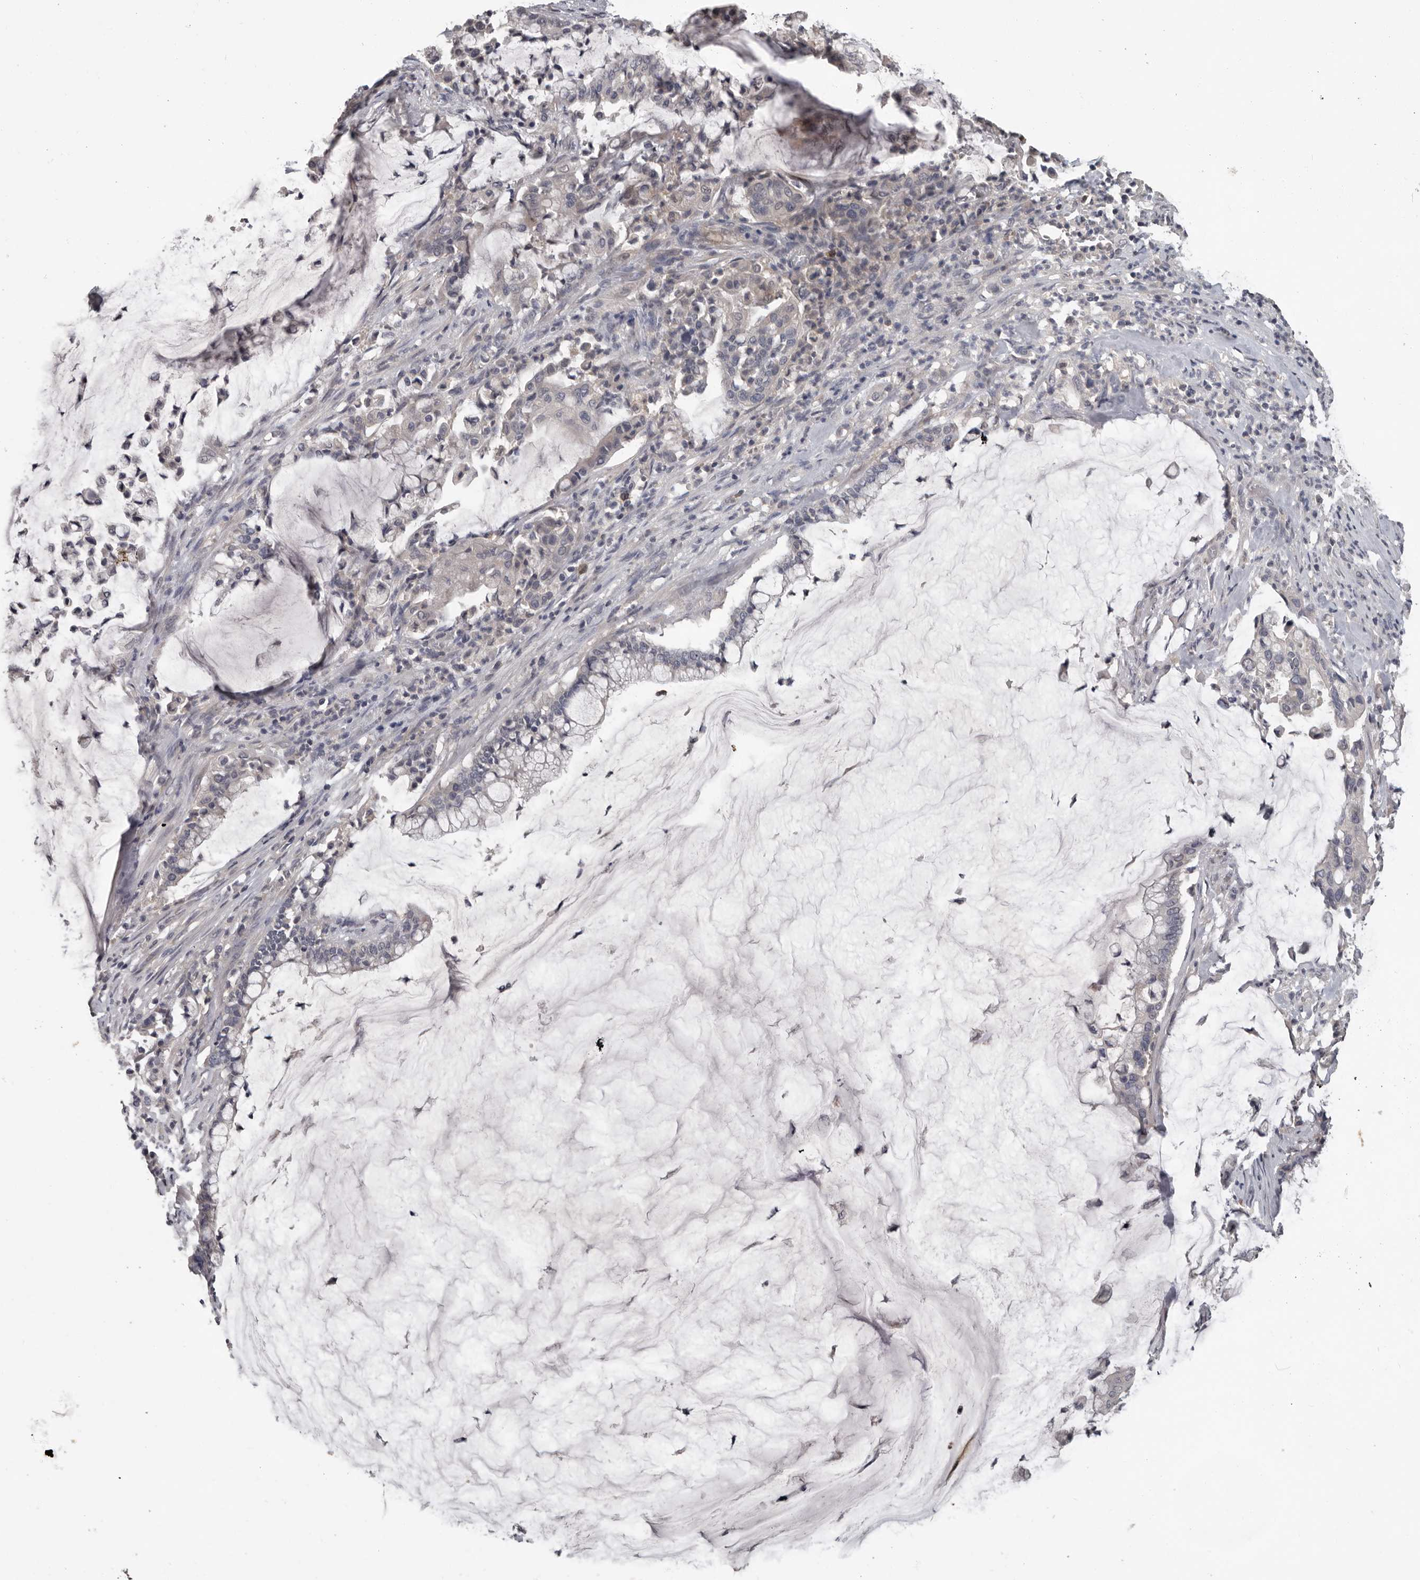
{"staining": {"intensity": "negative", "quantity": "none", "location": "none"}, "tissue": "pancreatic cancer", "cell_type": "Tumor cells", "image_type": "cancer", "snomed": [{"axis": "morphology", "description": "Adenocarcinoma, NOS"}, {"axis": "topography", "description": "Pancreas"}], "caption": "Adenocarcinoma (pancreatic) was stained to show a protein in brown. There is no significant expression in tumor cells.", "gene": "MTF1", "patient": {"sex": "male", "age": 41}}